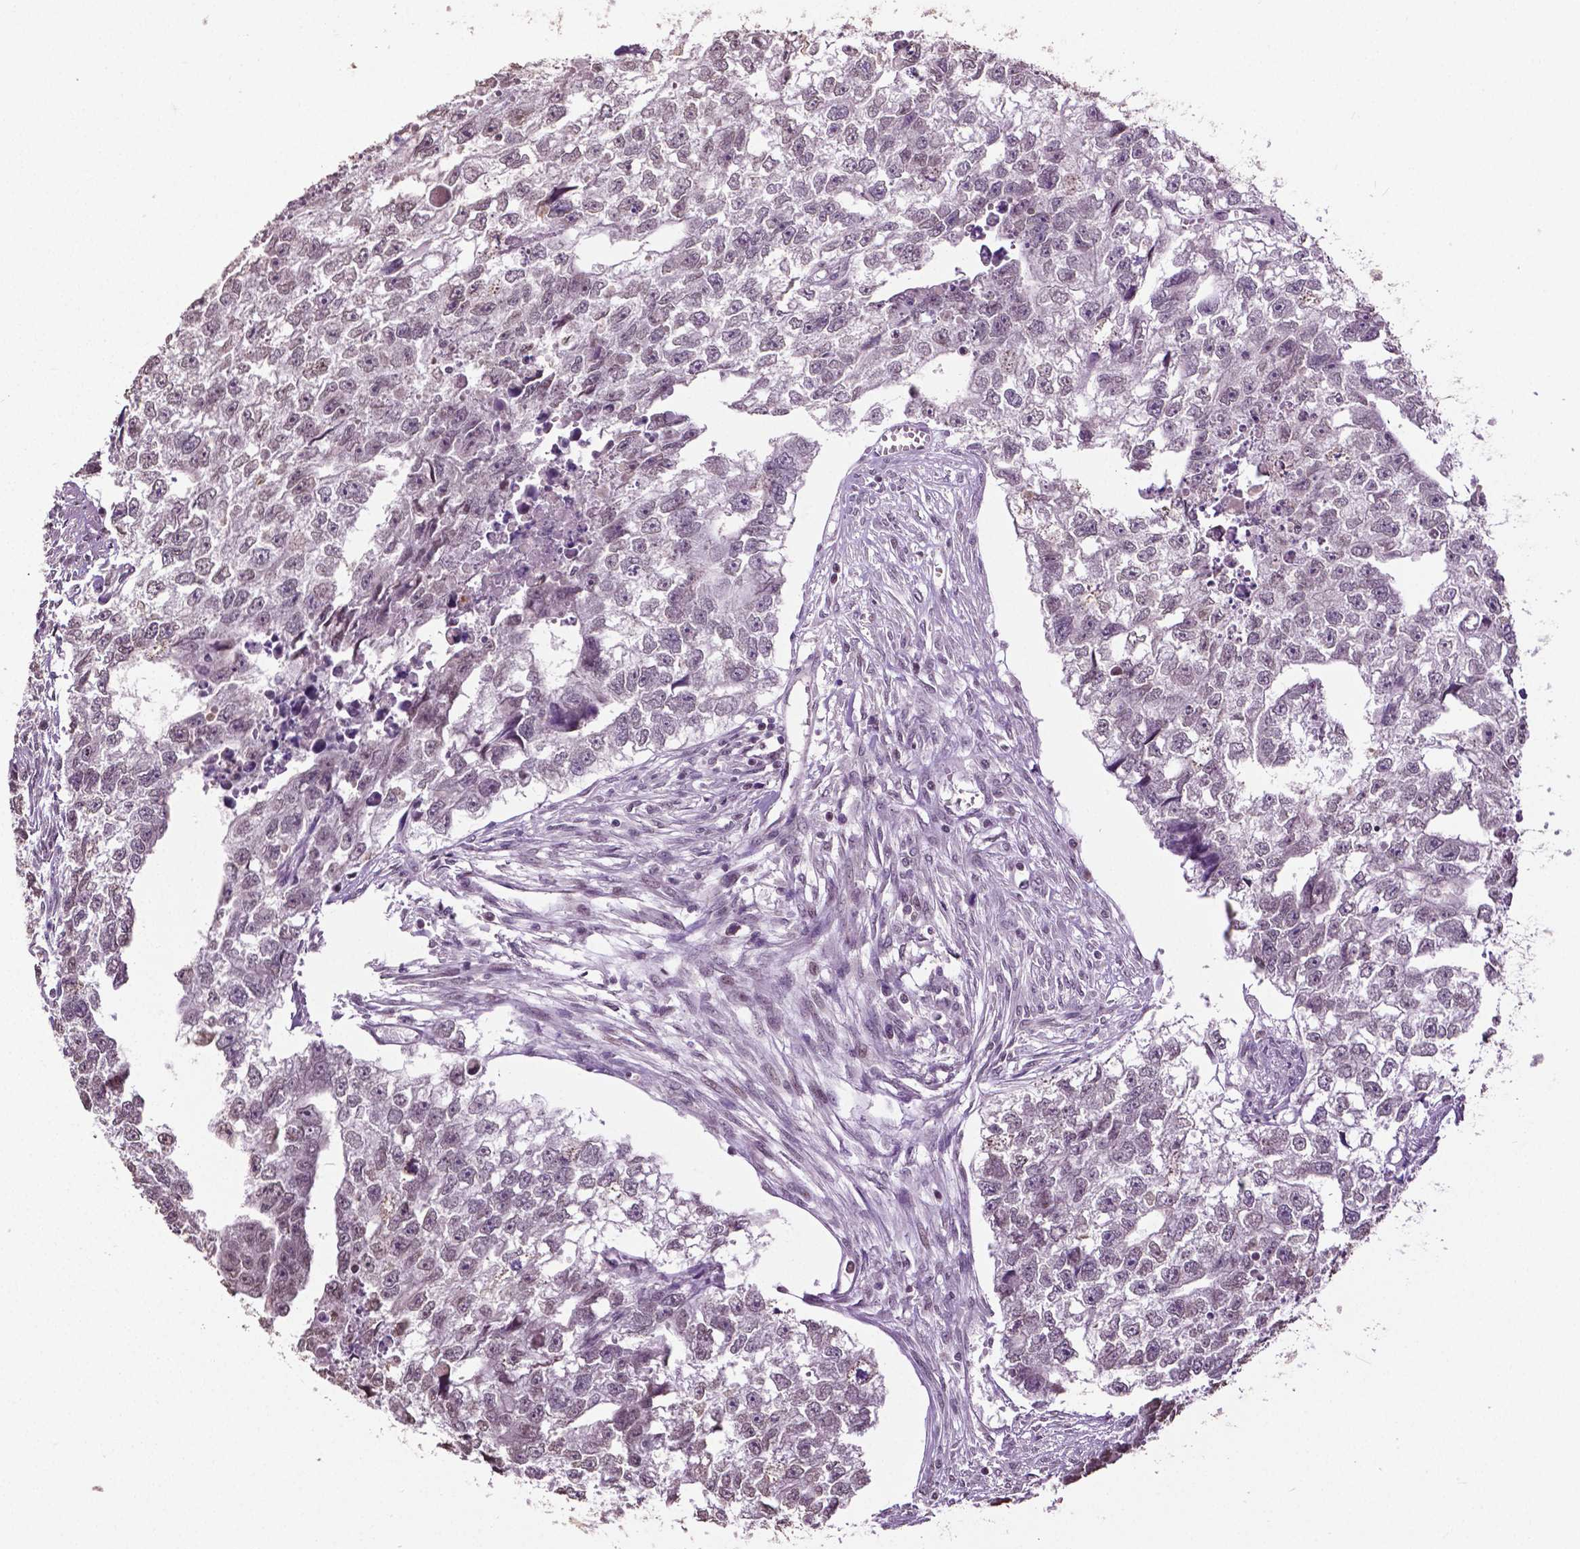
{"staining": {"intensity": "negative", "quantity": "none", "location": "none"}, "tissue": "testis cancer", "cell_type": "Tumor cells", "image_type": "cancer", "snomed": [{"axis": "morphology", "description": "Carcinoma, Embryonal, NOS"}, {"axis": "morphology", "description": "Teratoma, malignant, NOS"}, {"axis": "topography", "description": "Testis"}], "caption": "This is an IHC micrograph of testis embryonal carcinoma. There is no staining in tumor cells.", "gene": "DLX5", "patient": {"sex": "male", "age": 44}}